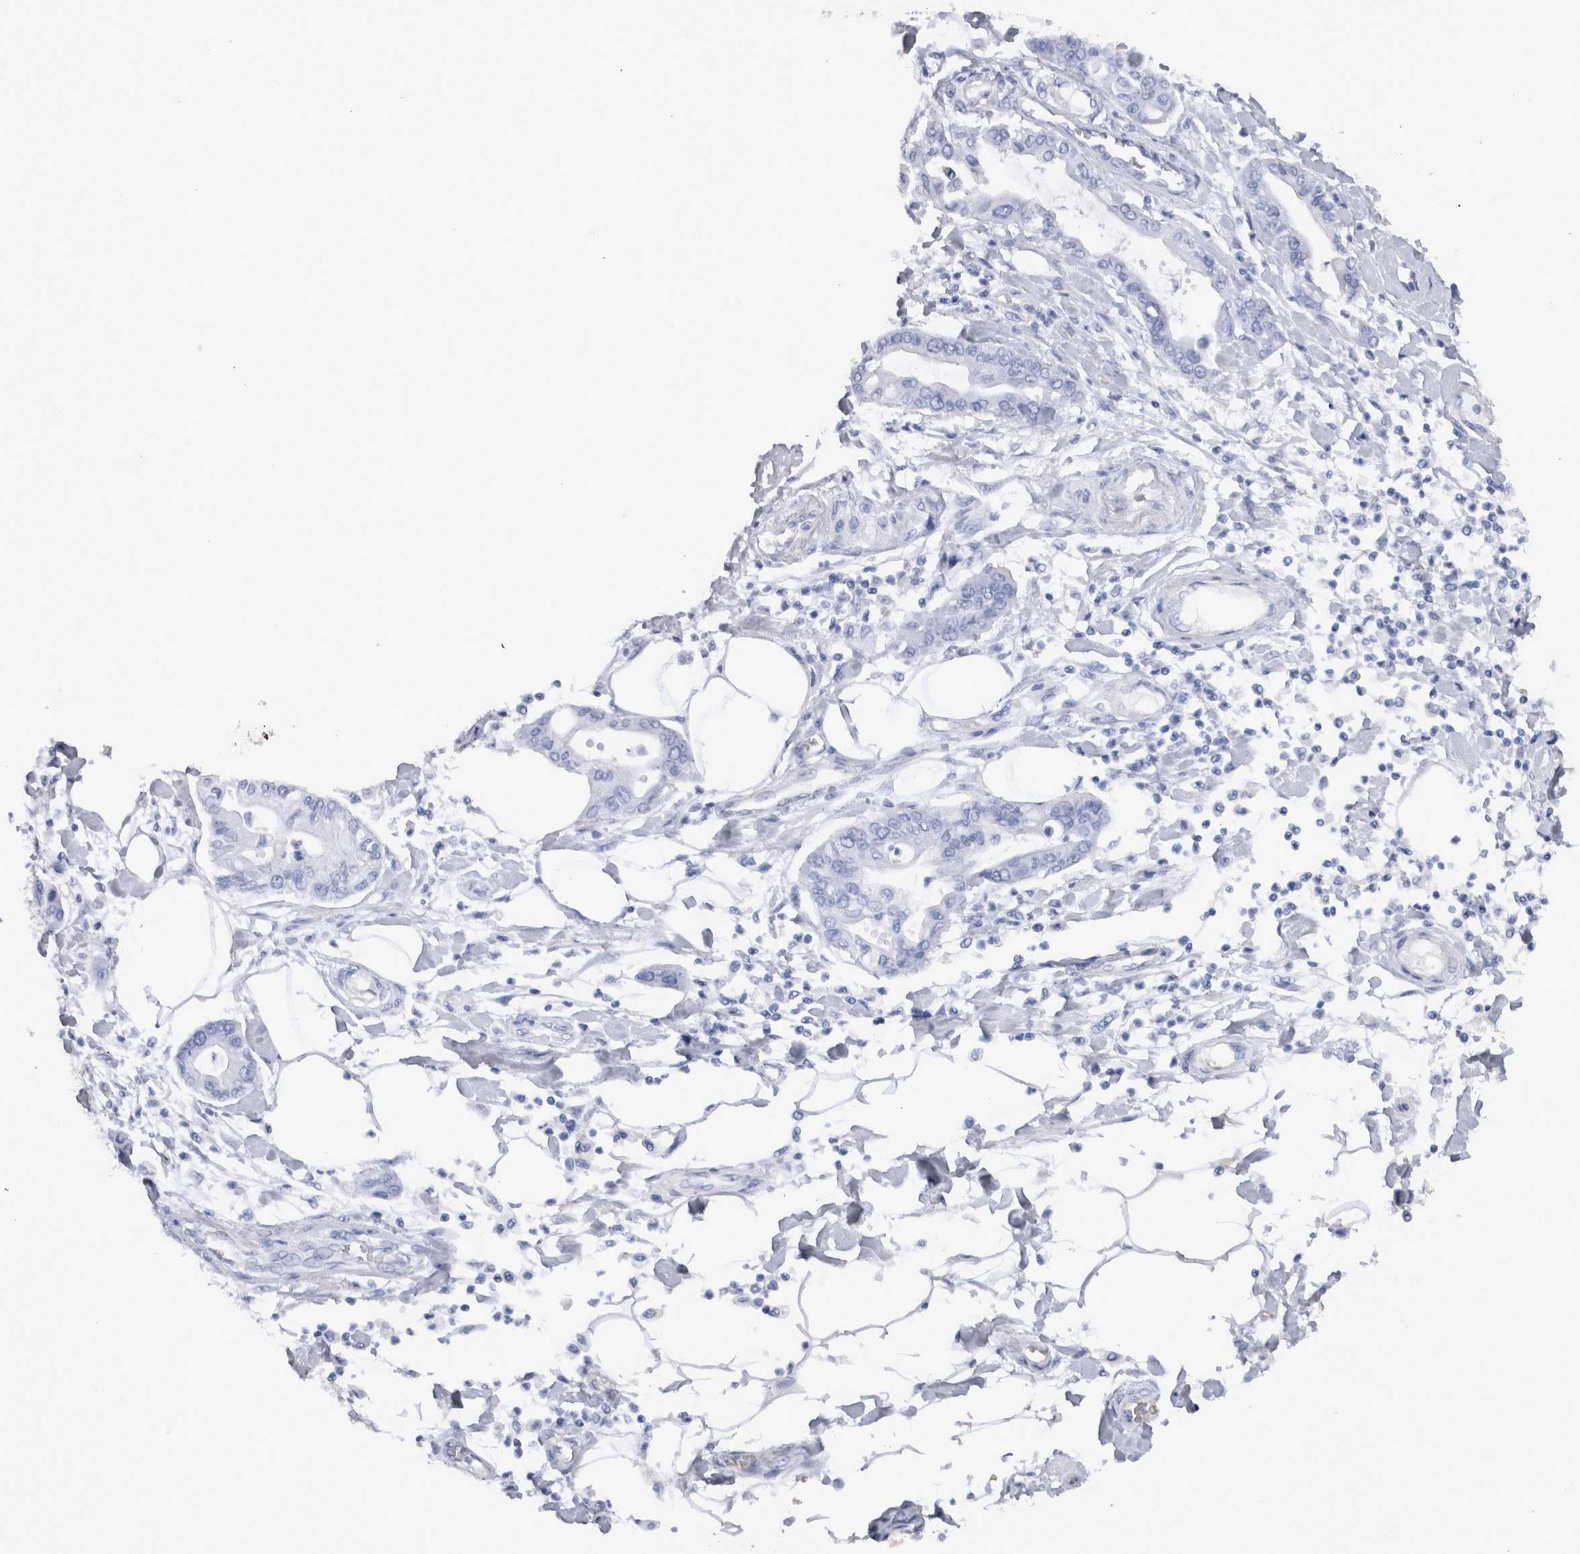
{"staining": {"intensity": "negative", "quantity": "none", "location": "none"}, "tissue": "pancreatic cancer", "cell_type": "Tumor cells", "image_type": "cancer", "snomed": [{"axis": "morphology", "description": "Adenocarcinoma, NOS"}, {"axis": "morphology", "description": "Adenocarcinoma, metastatic, NOS"}, {"axis": "topography", "description": "Lymph node"}, {"axis": "topography", "description": "Pancreas"}, {"axis": "topography", "description": "Duodenum"}], "caption": "Immunohistochemical staining of metastatic adenocarcinoma (pancreatic) reveals no significant expression in tumor cells.", "gene": "IL17RC", "patient": {"sex": "female", "age": 64}}